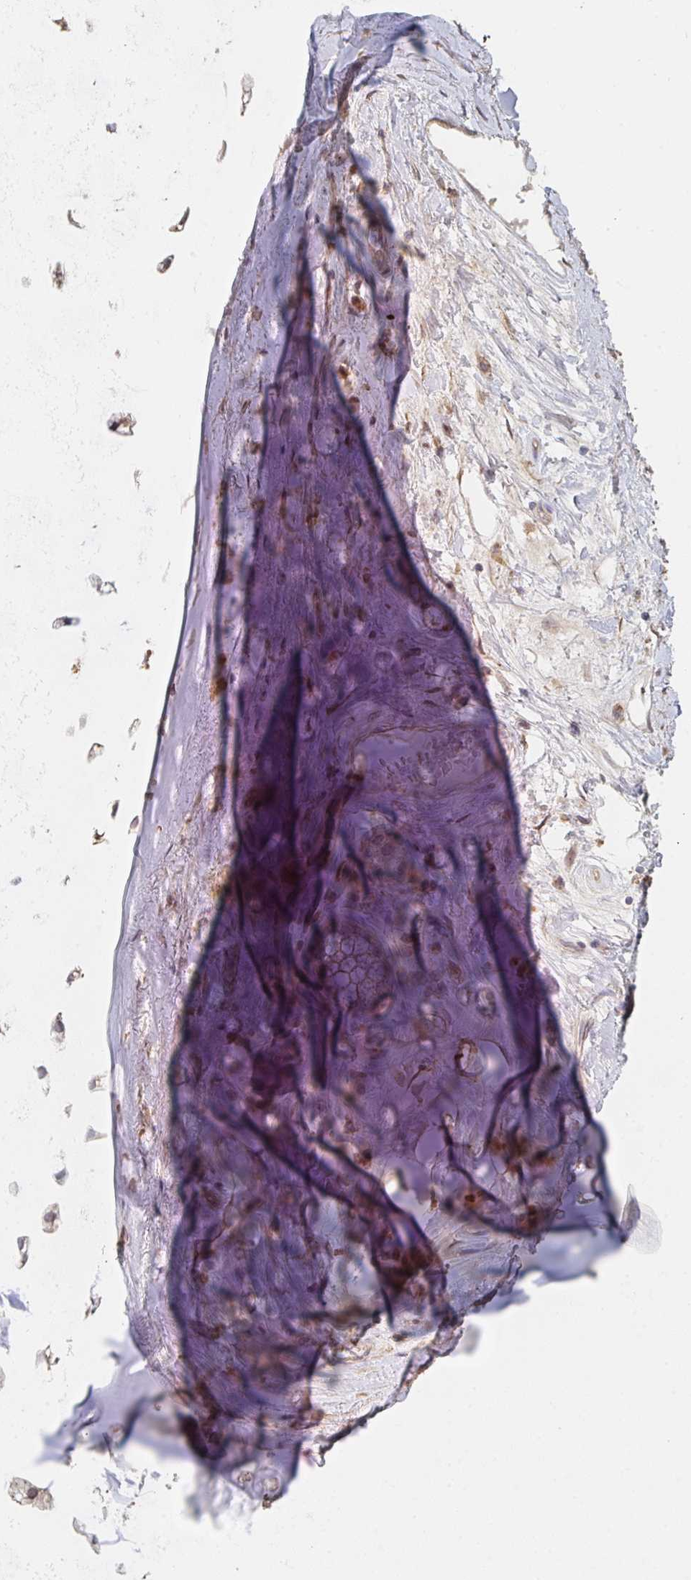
{"staining": {"intensity": "negative", "quantity": "none", "location": "none"}, "tissue": "soft tissue", "cell_type": "Chondrocytes", "image_type": "normal", "snomed": [{"axis": "morphology", "description": "Normal tissue, NOS"}, {"axis": "topography", "description": "Cartilage tissue"}, {"axis": "topography", "description": "Bronchus"}], "caption": "Immunohistochemistry of normal human soft tissue exhibits no expression in chondrocytes.", "gene": "PTEN", "patient": {"sex": "male", "age": 64}}